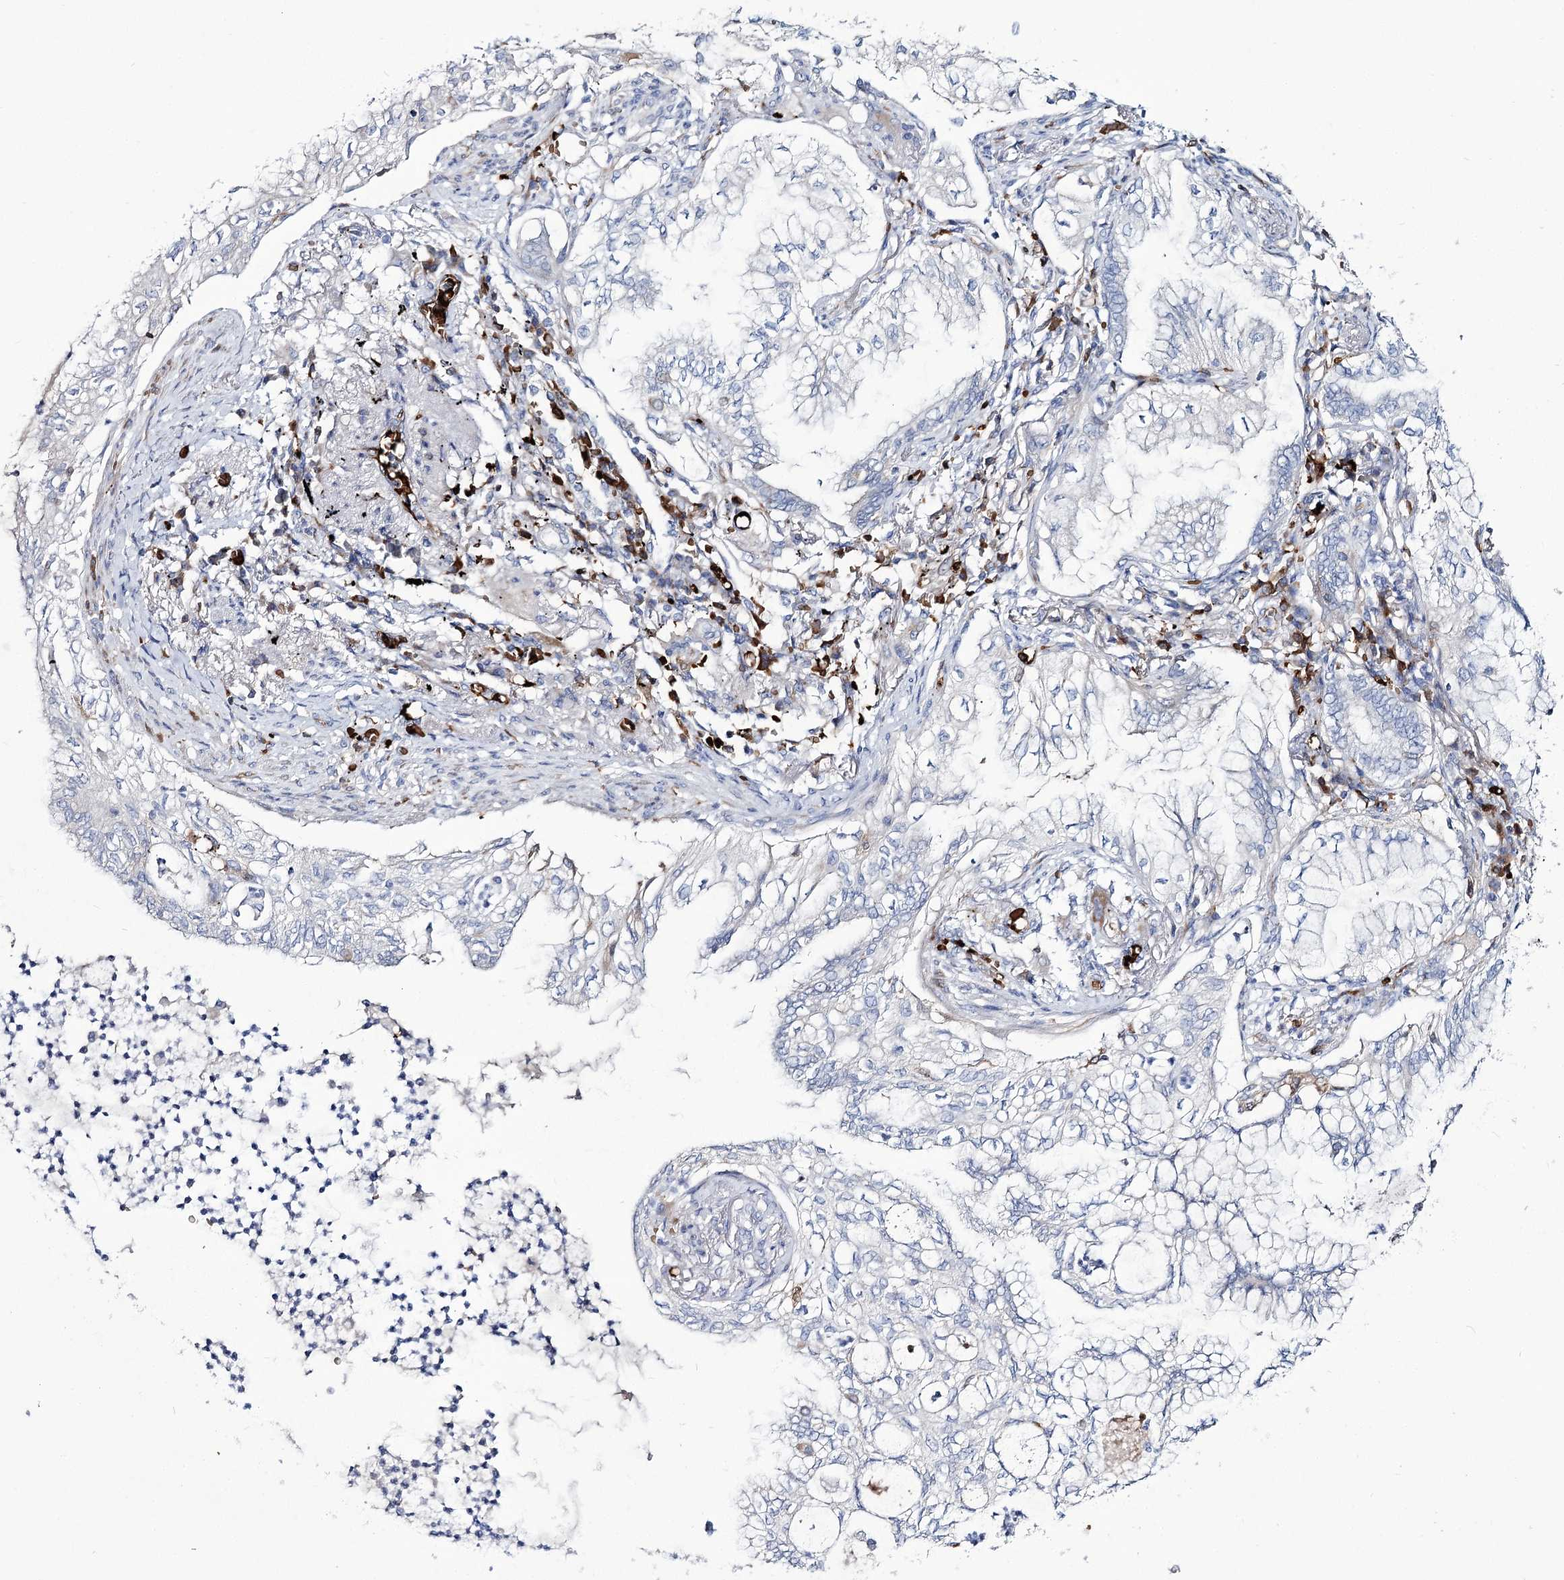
{"staining": {"intensity": "negative", "quantity": "none", "location": "none"}, "tissue": "lung cancer", "cell_type": "Tumor cells", "image_type": "cancer", "snomed": [{"axis": "morphology", "description": "Adenocarcinoma, NOS"}, {"axis": "topography", "description": "Lung"}], "caption": "High power microscopy micrograph of an immunohistochemistry micrograph of lung cancer (adenocarcinoma), revealing no significant positivity in tumor cells.", "gene": "GBF1", "patient": {"sex": "female", "age": 70}}